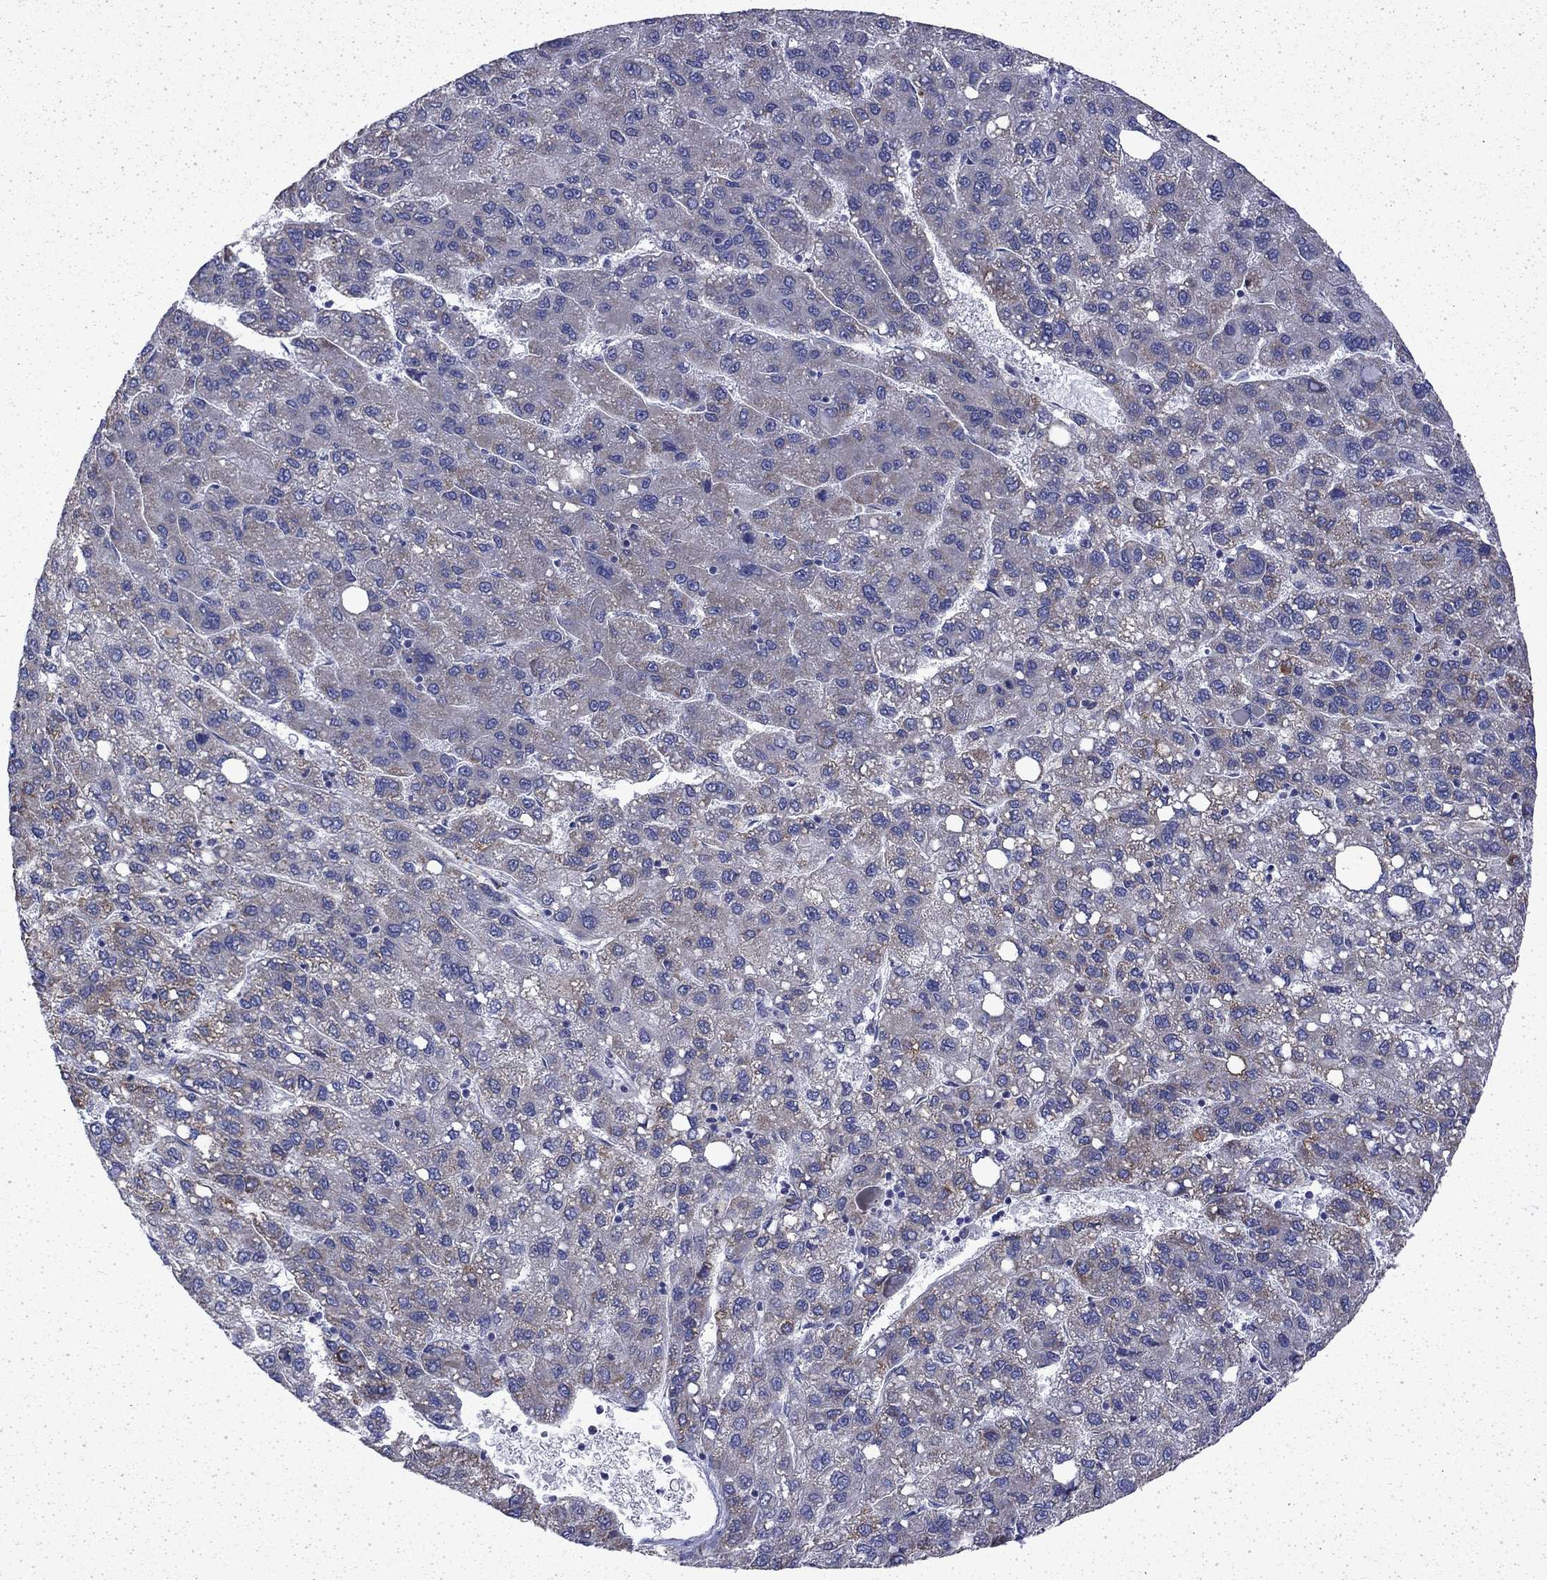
{"staining": {"intensity": "moderate", "quantity": "<25%", "location": "cytoplasmic/membranous"}, "tissue": "liver cancer", "cell_type": "Tumor cells", "image_type": "cancer", "snomed": [{"axis": "morphology", "description": "Carcinoma, Hepatocellular, NOS"}, {"axis": "topography", "description": "Liver"}], "caption": "This is an image of immunohistochemistry (IHC) staining of liver cancer, which shows moderate expression in the cytoplasmic/membranous of tumor cells.", "gene": "DTNA", "patient": {"sex": "female", "age": 82}}